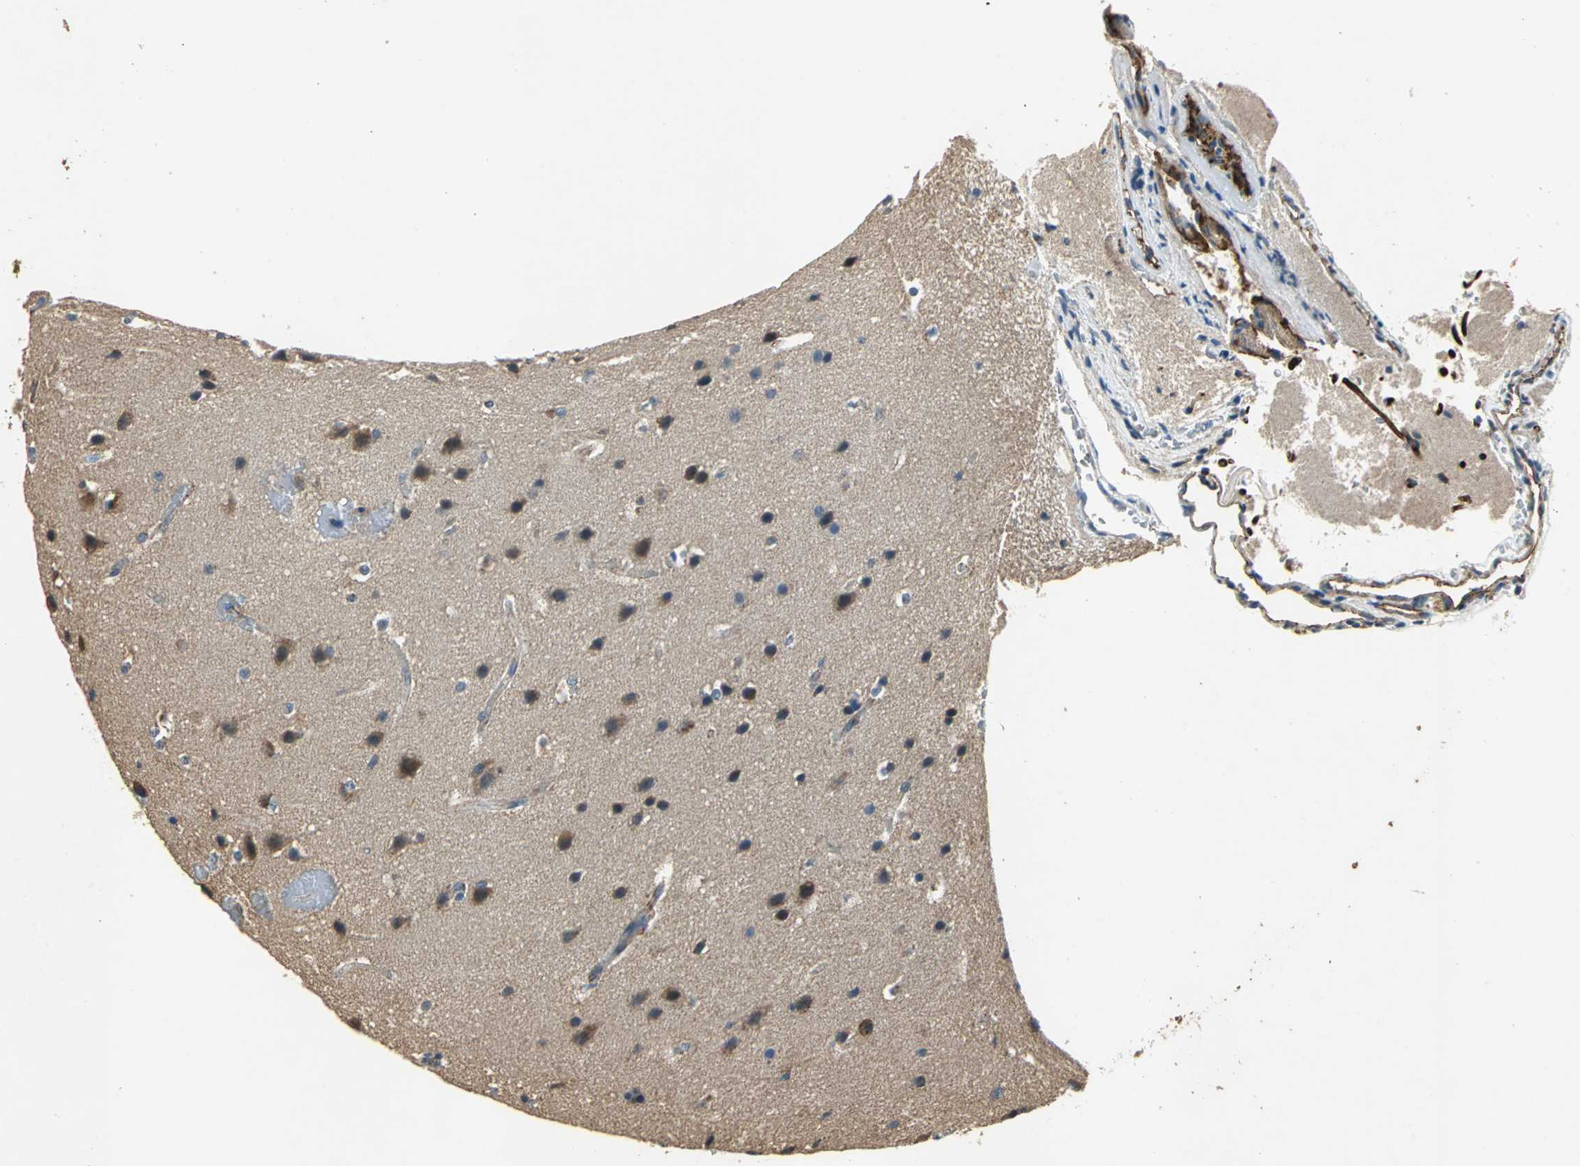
{"staining": {"intensity": "negative", "quantity": "none", "location": "none"}, "tissue": "glioma", "cell_type": "Tumor cells", "image_type": "cancer", "snomed": [{"axis": "morphology", "description": "Glioma, malignant, Low grade"}, {"axis": "topography", "description": "Cerebral cortex"}], "caption": "The immunohistochemistry (IHC) micrograph has no significant staining in tumor cells of glioma tissue.", "gene": "OCLN", "patient": {"sex": "female", "age": 47}}